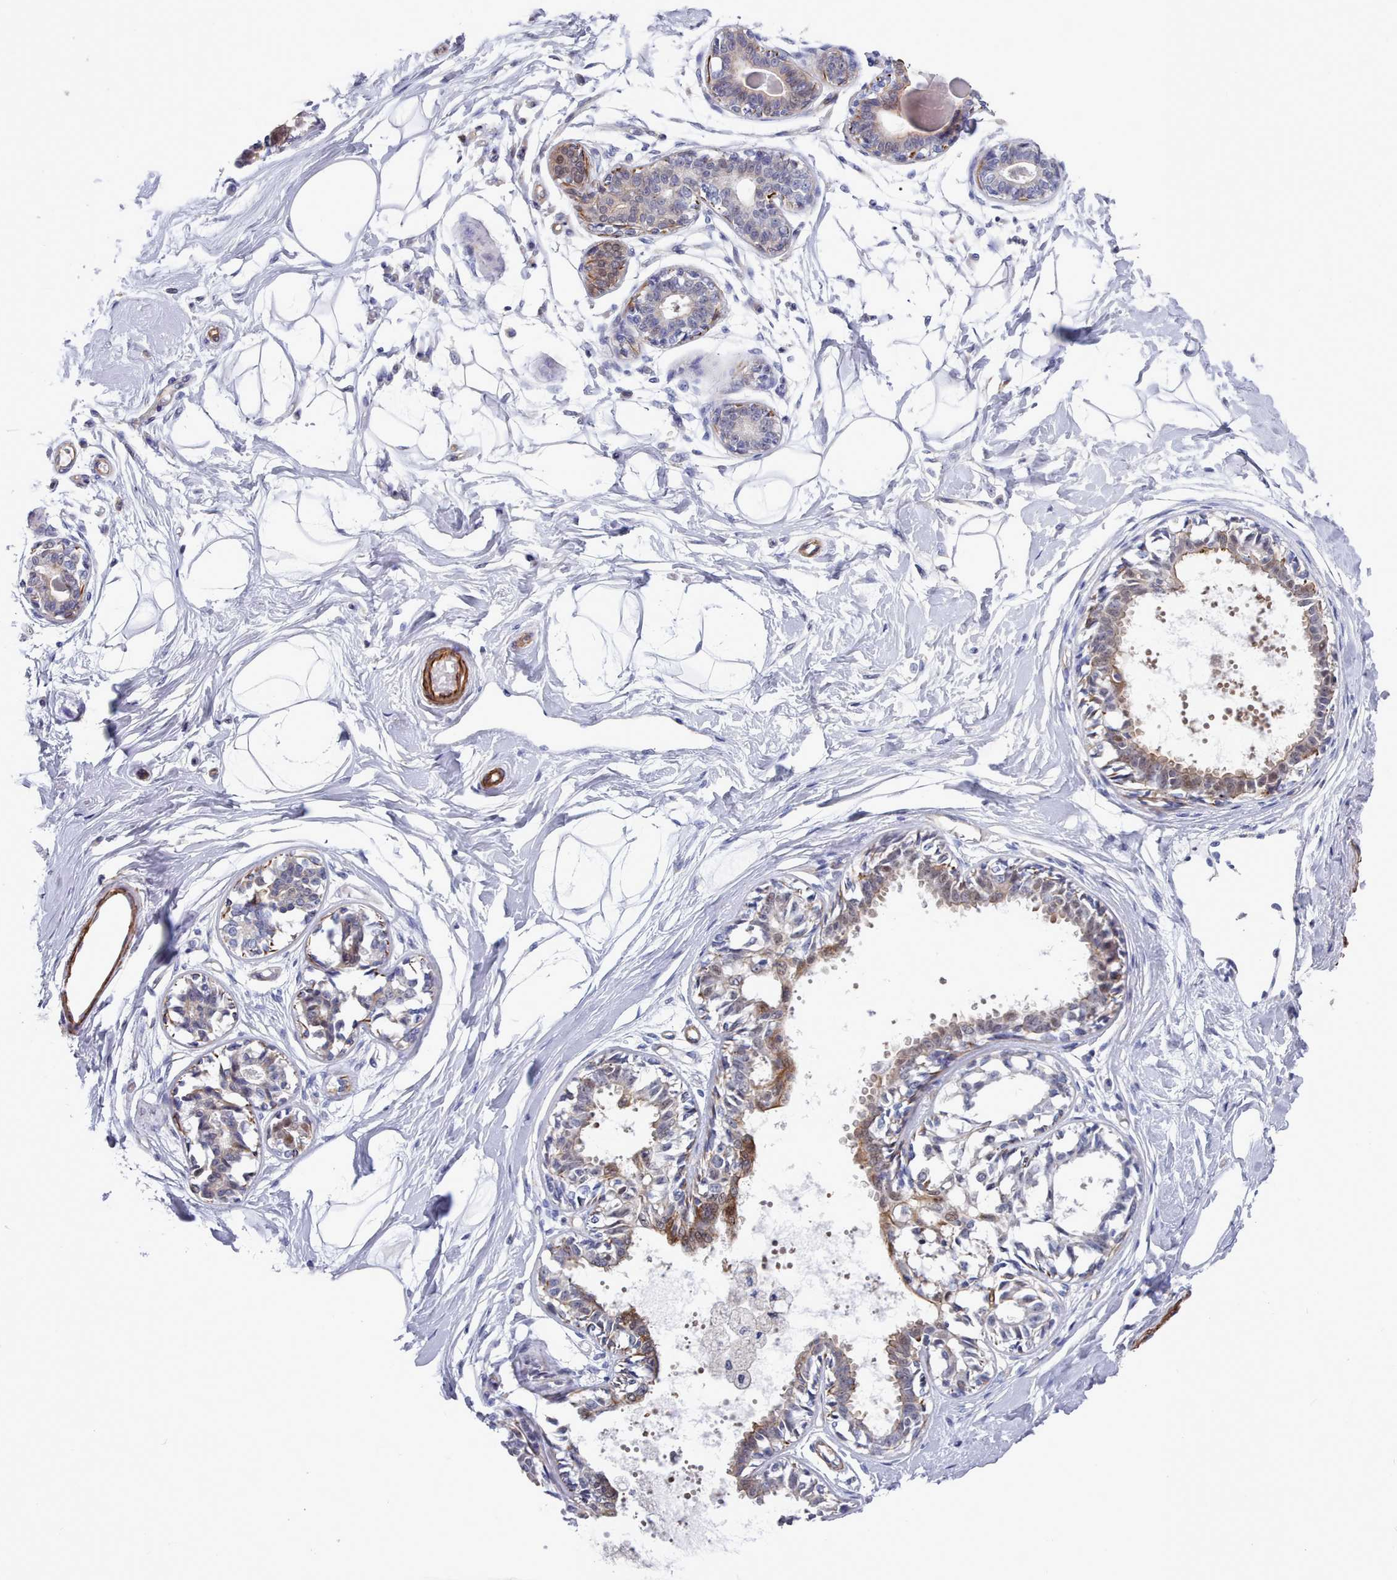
{"staining": {"intensity": "negative", "quantity": "none", "location": "none"}, "tissue": "breast", "cell_type": "Adipocytes", "image_type": "normal", "snomed": [{"axis": "morphology", "description": "Normal tissue, NOS"}, {"axis": "topography", "description": "Breast"}], "caption": "This is an immunohistochemistry micrograph of unremarkable human breast. There is no expression in adipocytes.", "gene": "G6PC1", "patient": {"sex": "female", "age": 45}}